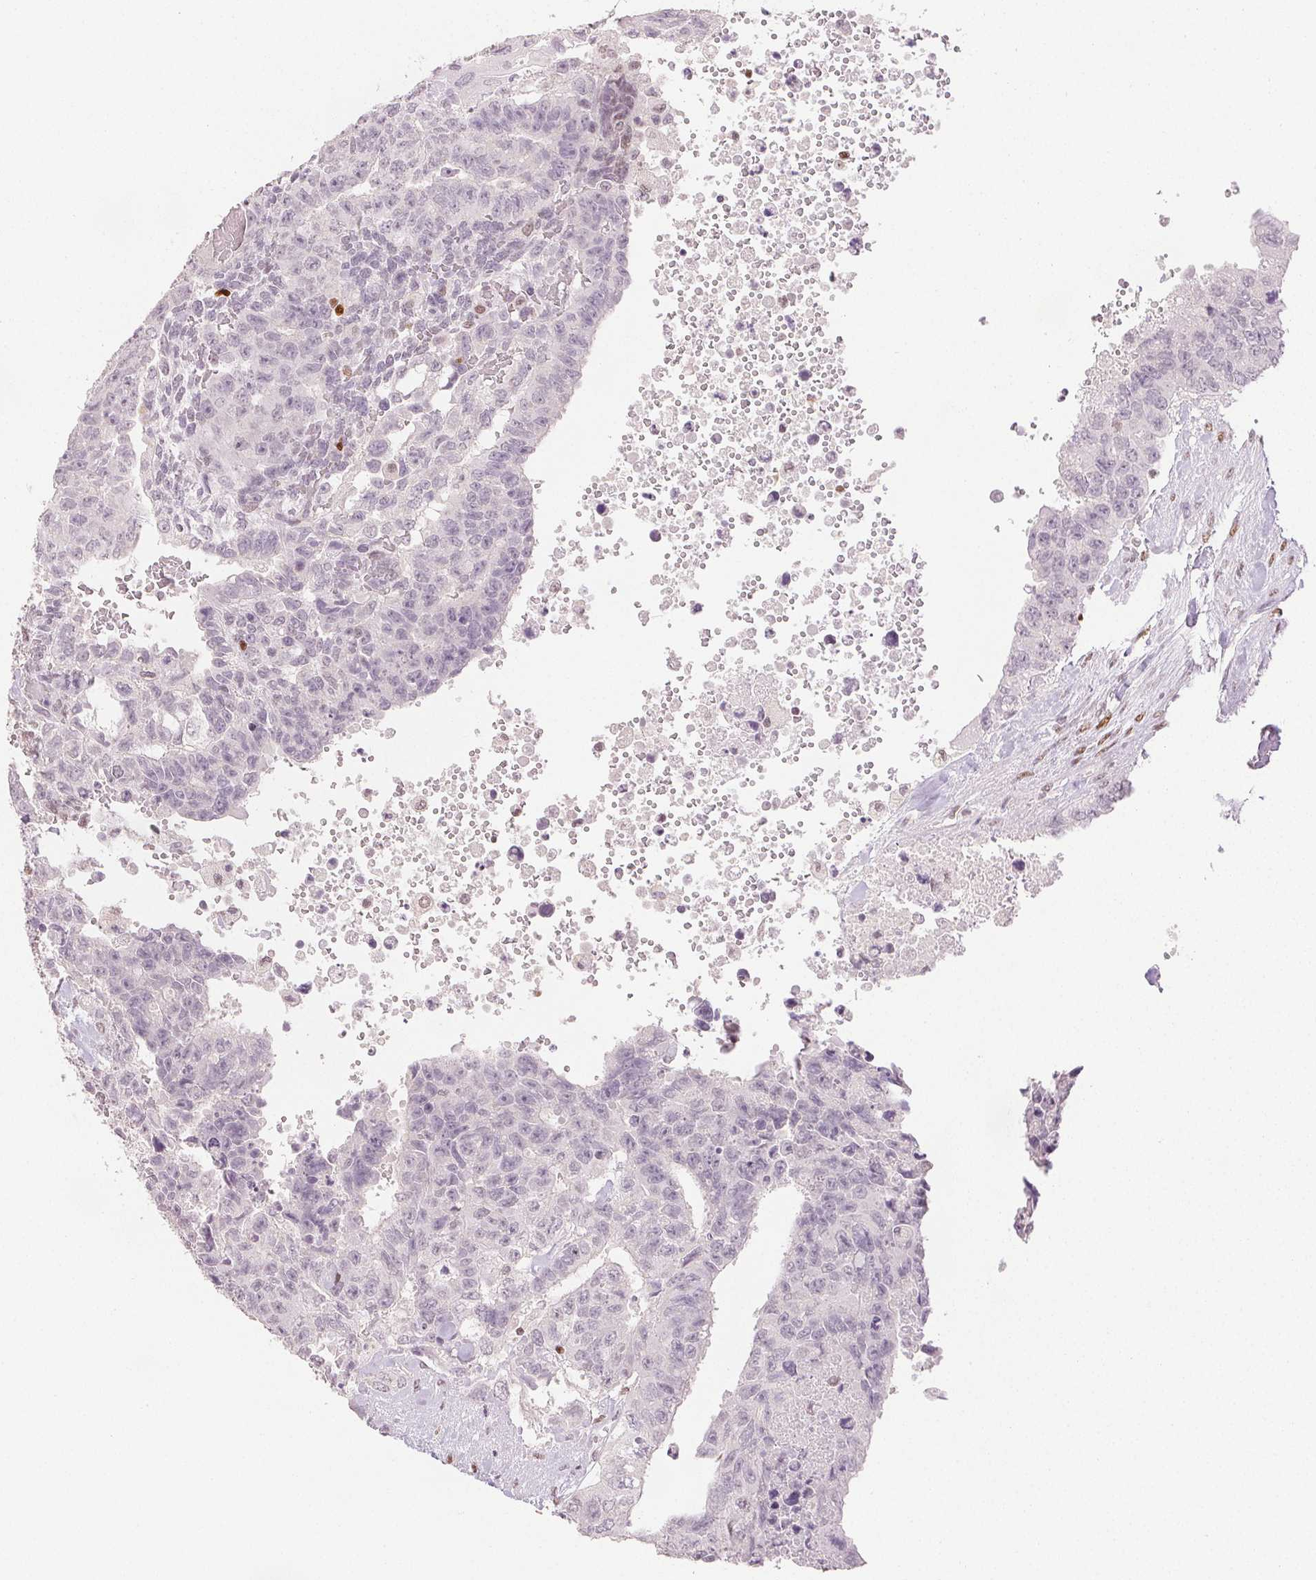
{"staining": {"intensity": "negative", "quantity": "none", "location": "none"}, "tissue": "testis cancer", "cell_type": "Tumor cells", "image_type": "cancer", "snomed": [{"axis": "morphology", "description": "Carcinoma, Embryonal, NOS"}, {"axis": "topography", "description": "Testis"}], "caption": "This is a image of IHC staining of testis embryonal carcinoma, which shows no expression in tumor cells.", "gene": "RUNX2", "patient": {"sex": "male", "age": 24}}